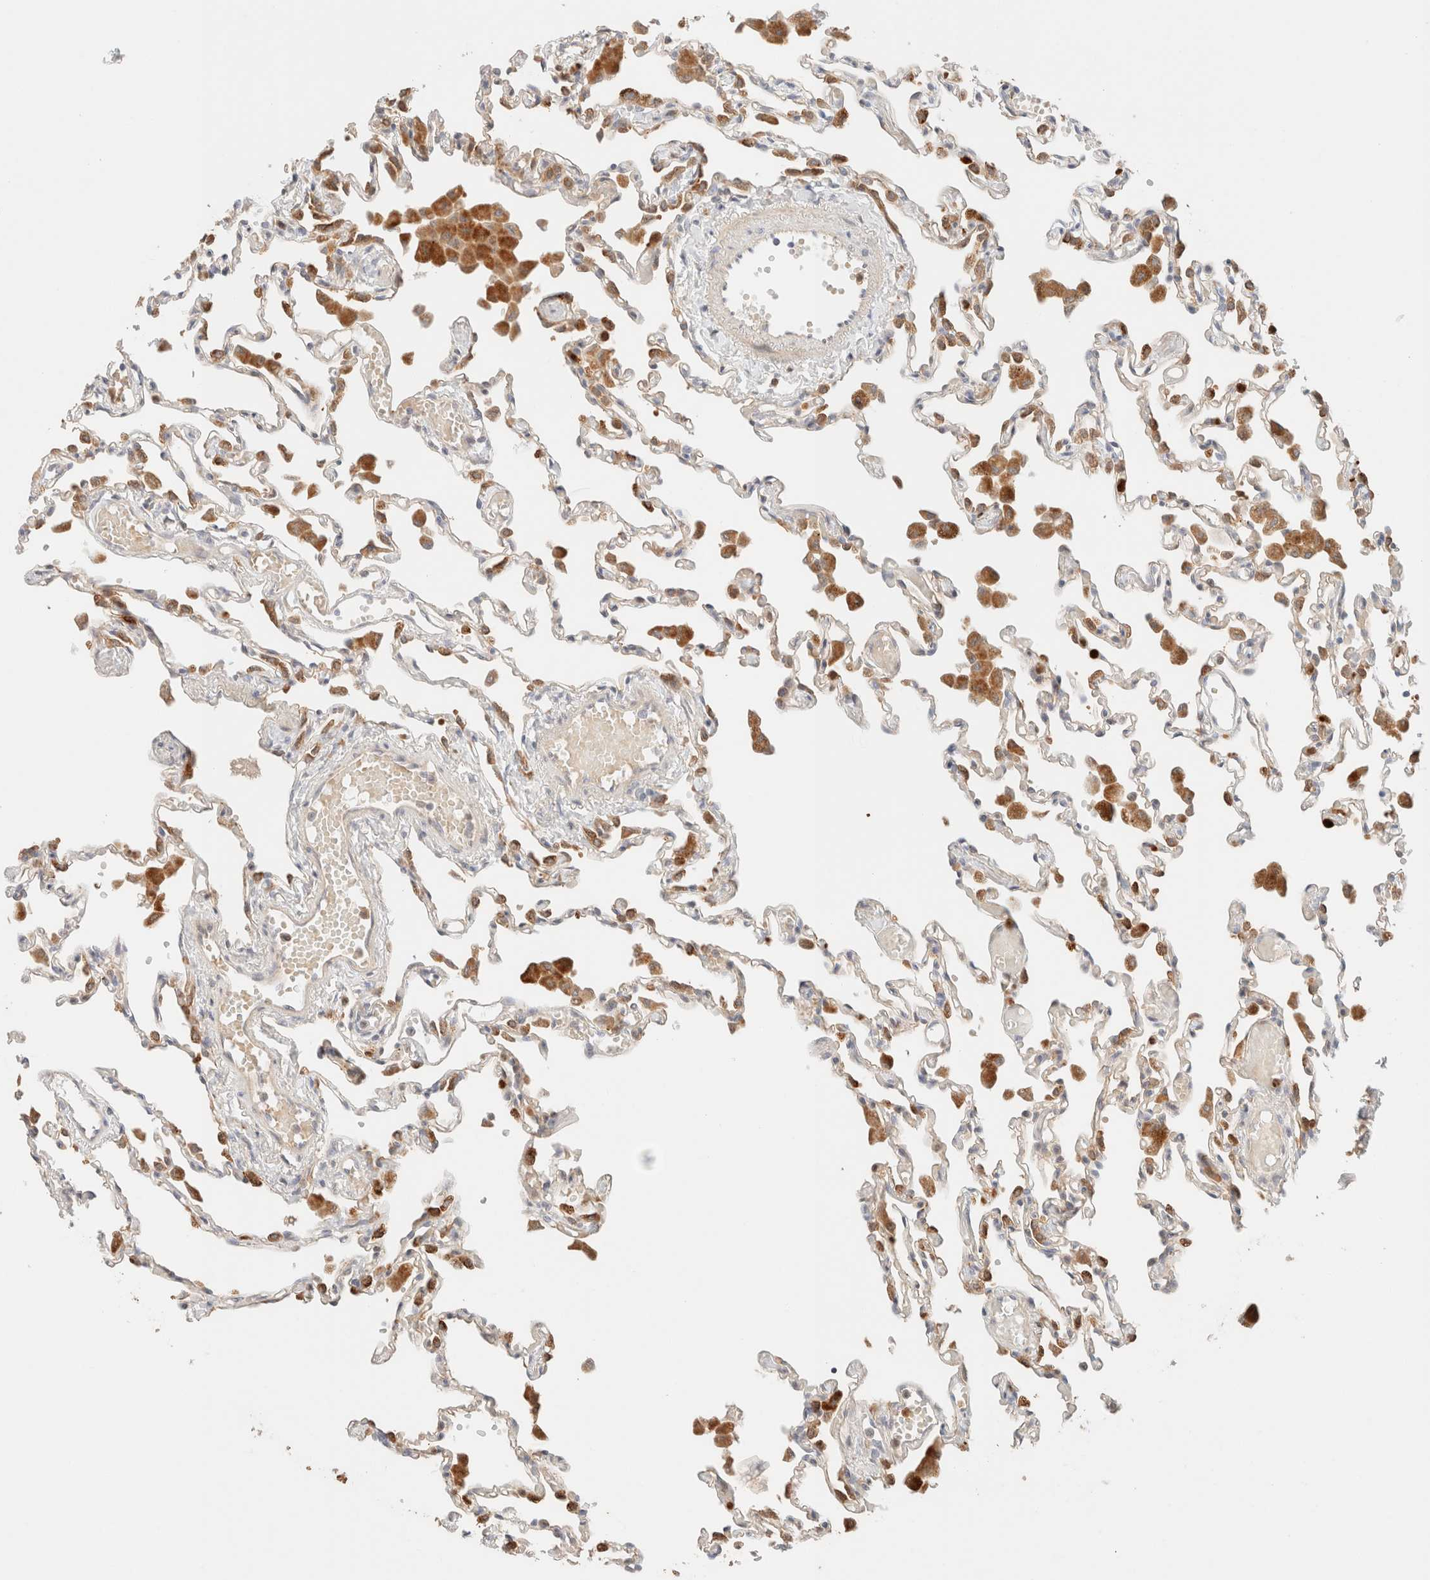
{"staining": {"intensity": "moderate", "quantity": "<25%", "location": "cytoplasmic/membranous"}, "tissue": "lung", "cell_type": "Alveolar cells", "image_type": "normal", "snomed": [{"axis": "morphology", "description": "Normal tissue, NOS"}, {"axis": "topography", "description": "Bronchus"}, {"axis": "topography", "description": "Lung"}], "caption": "DAB immunohistochemical staining of normal lung reveals moderate cytoplasmic/membranous protein expression in approximately <25% of alveolar cells. The protein is shown in brown color, while the nuclei are stained blue.", "gene": "SGSM2", "patient": {"sex": "female", "age": 49}}